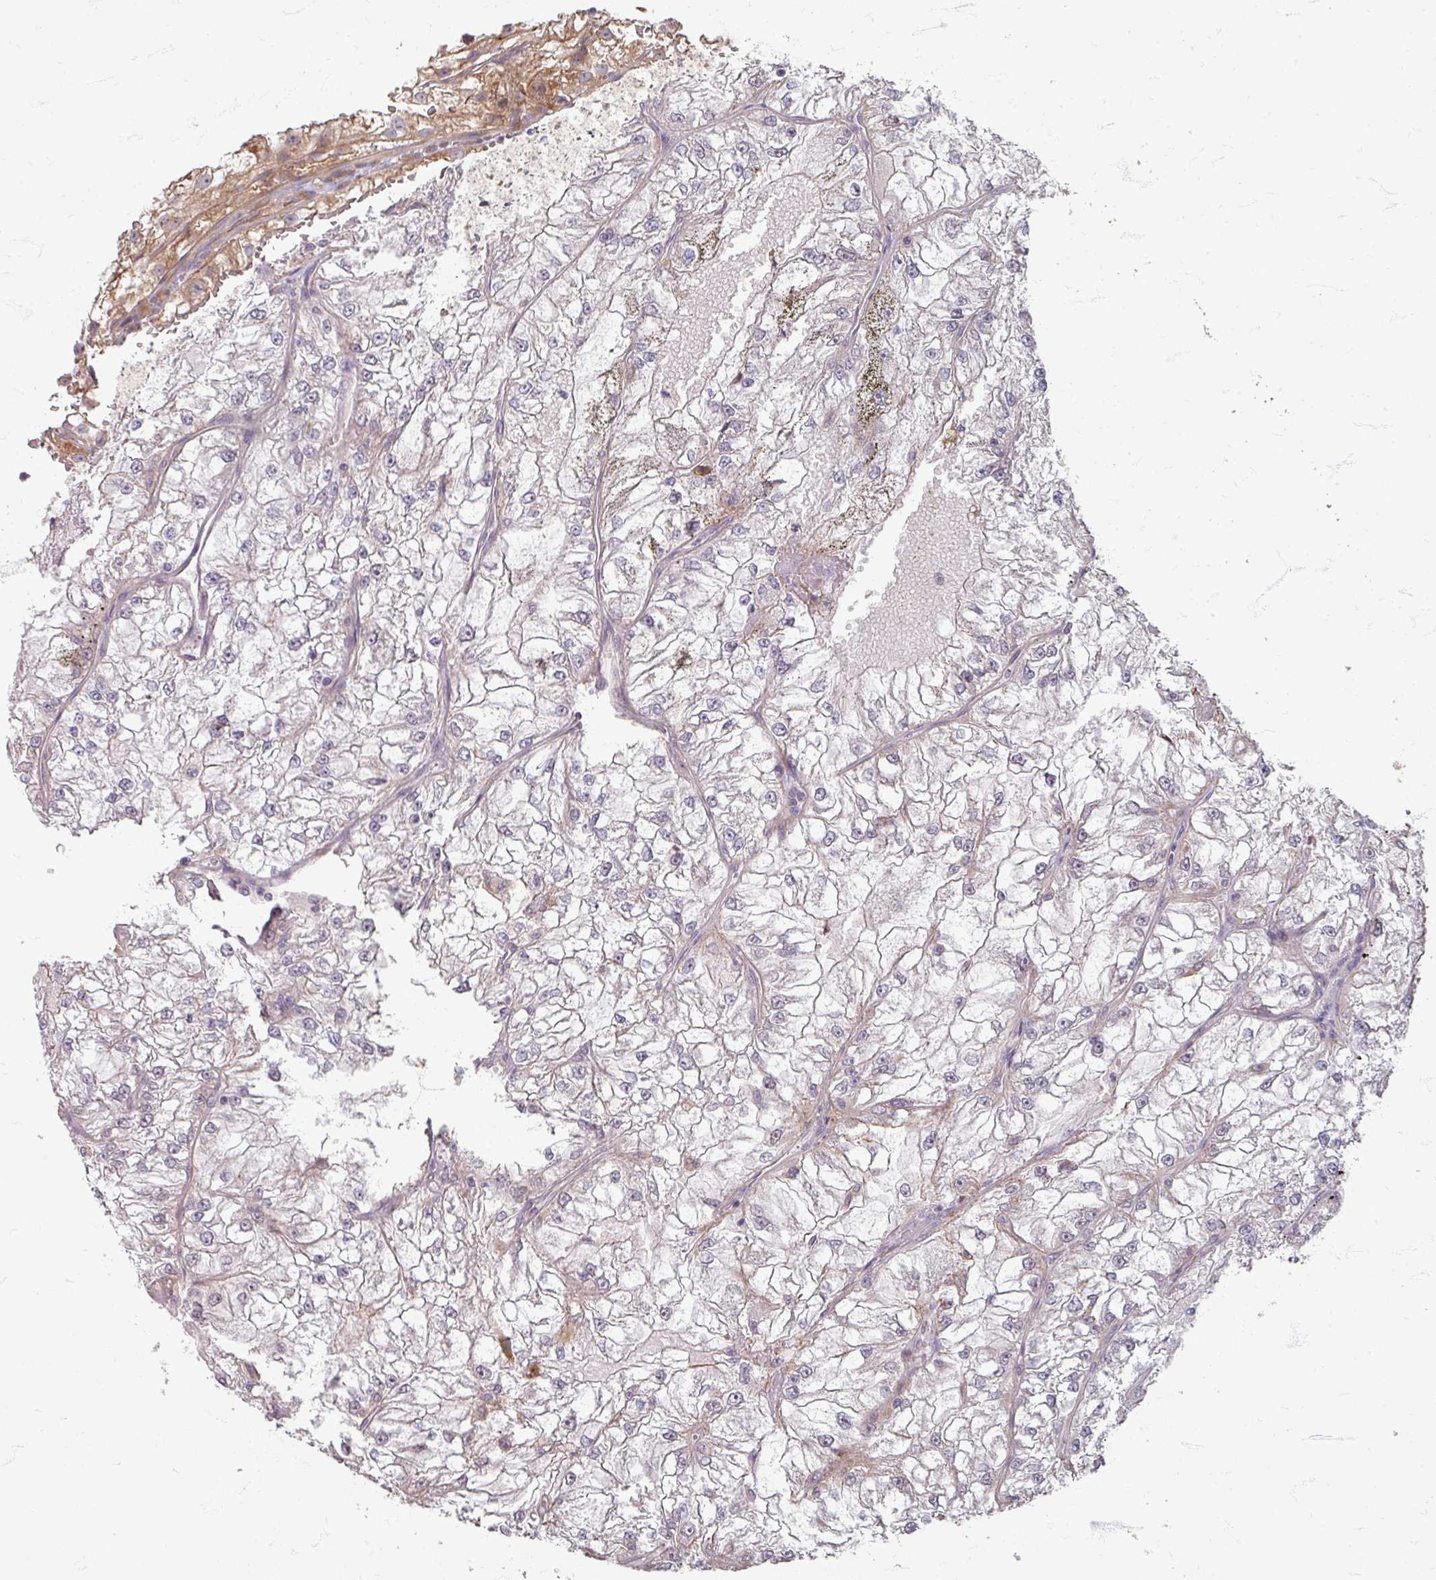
{"staining": {"intensity": "weak", "quantity": "<25%", "location": "cytoplasmic/membranous"}, "tissue": "renal cancer", "cell_type": "Tumor cells", "image_type": "cancer", "snomed": [{"axis": "morphology", "description": "Adenocarcinoma, NOS"}, {"axis": "topography", "description": "Kidney"}], "caption": "IHC of renal cancer displays no staining in tumor cells.", "gene": "STAM", "patient": {"sex": "female", "age": 72}}